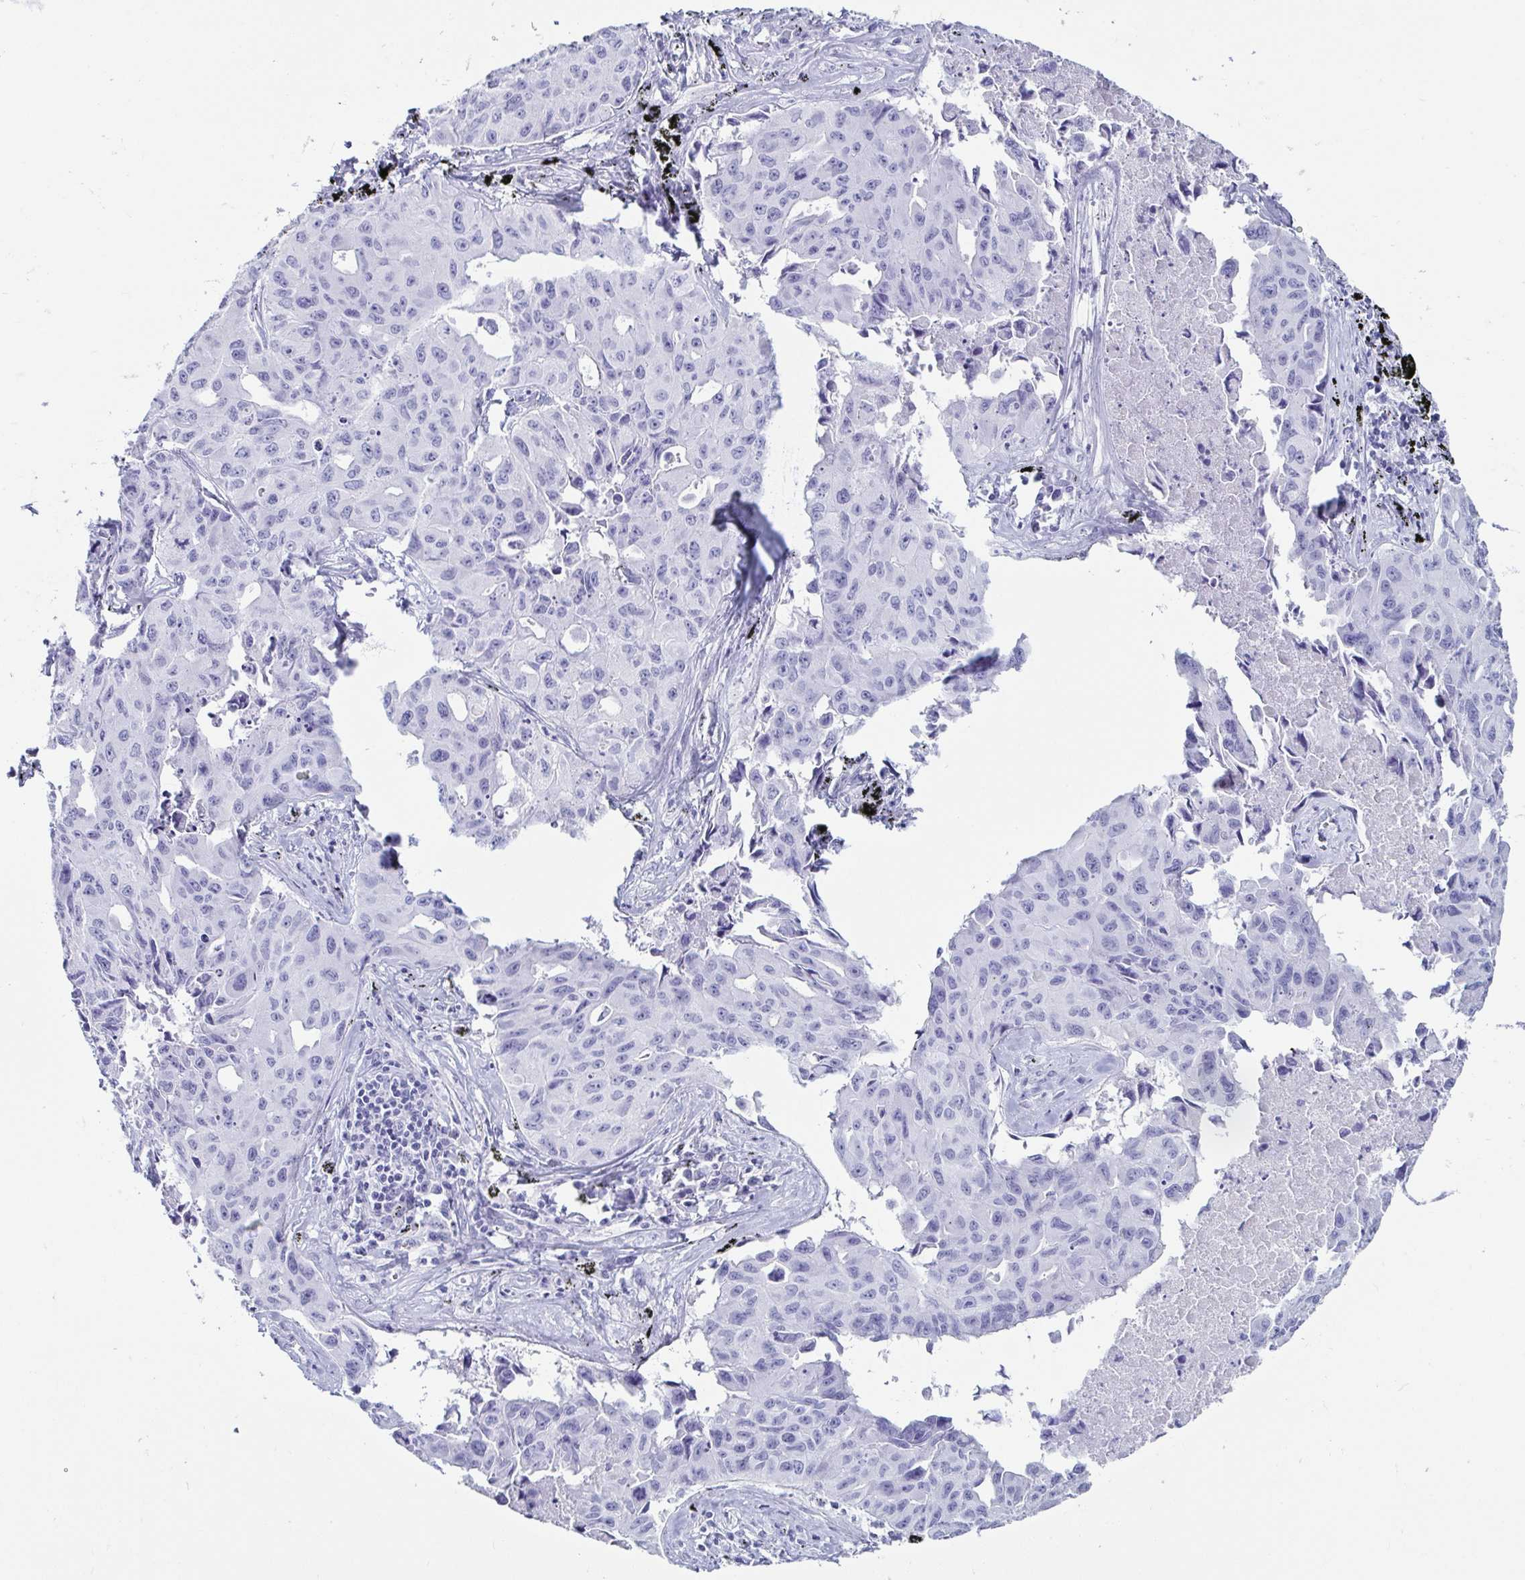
{"staining": {"intensity": "negative", "quantity": "none", "location": "none"}, "tissue": "lung cancer", "cell_type": "Tumor cells", "image_type": "cancer", "snomed": [{"axis": "morphology", "description": "Adenocarcinoma, NOS"}, {"axis": "topography", "description": "Lymph node"}, {"axis": "topography", "description": "Lung"}], "caption": "The micrograph displays no staining of tumor cells in lung adenocarcinoma.", "gene": "CD164L2", "patient": {"sex": "male", "age": 64}}